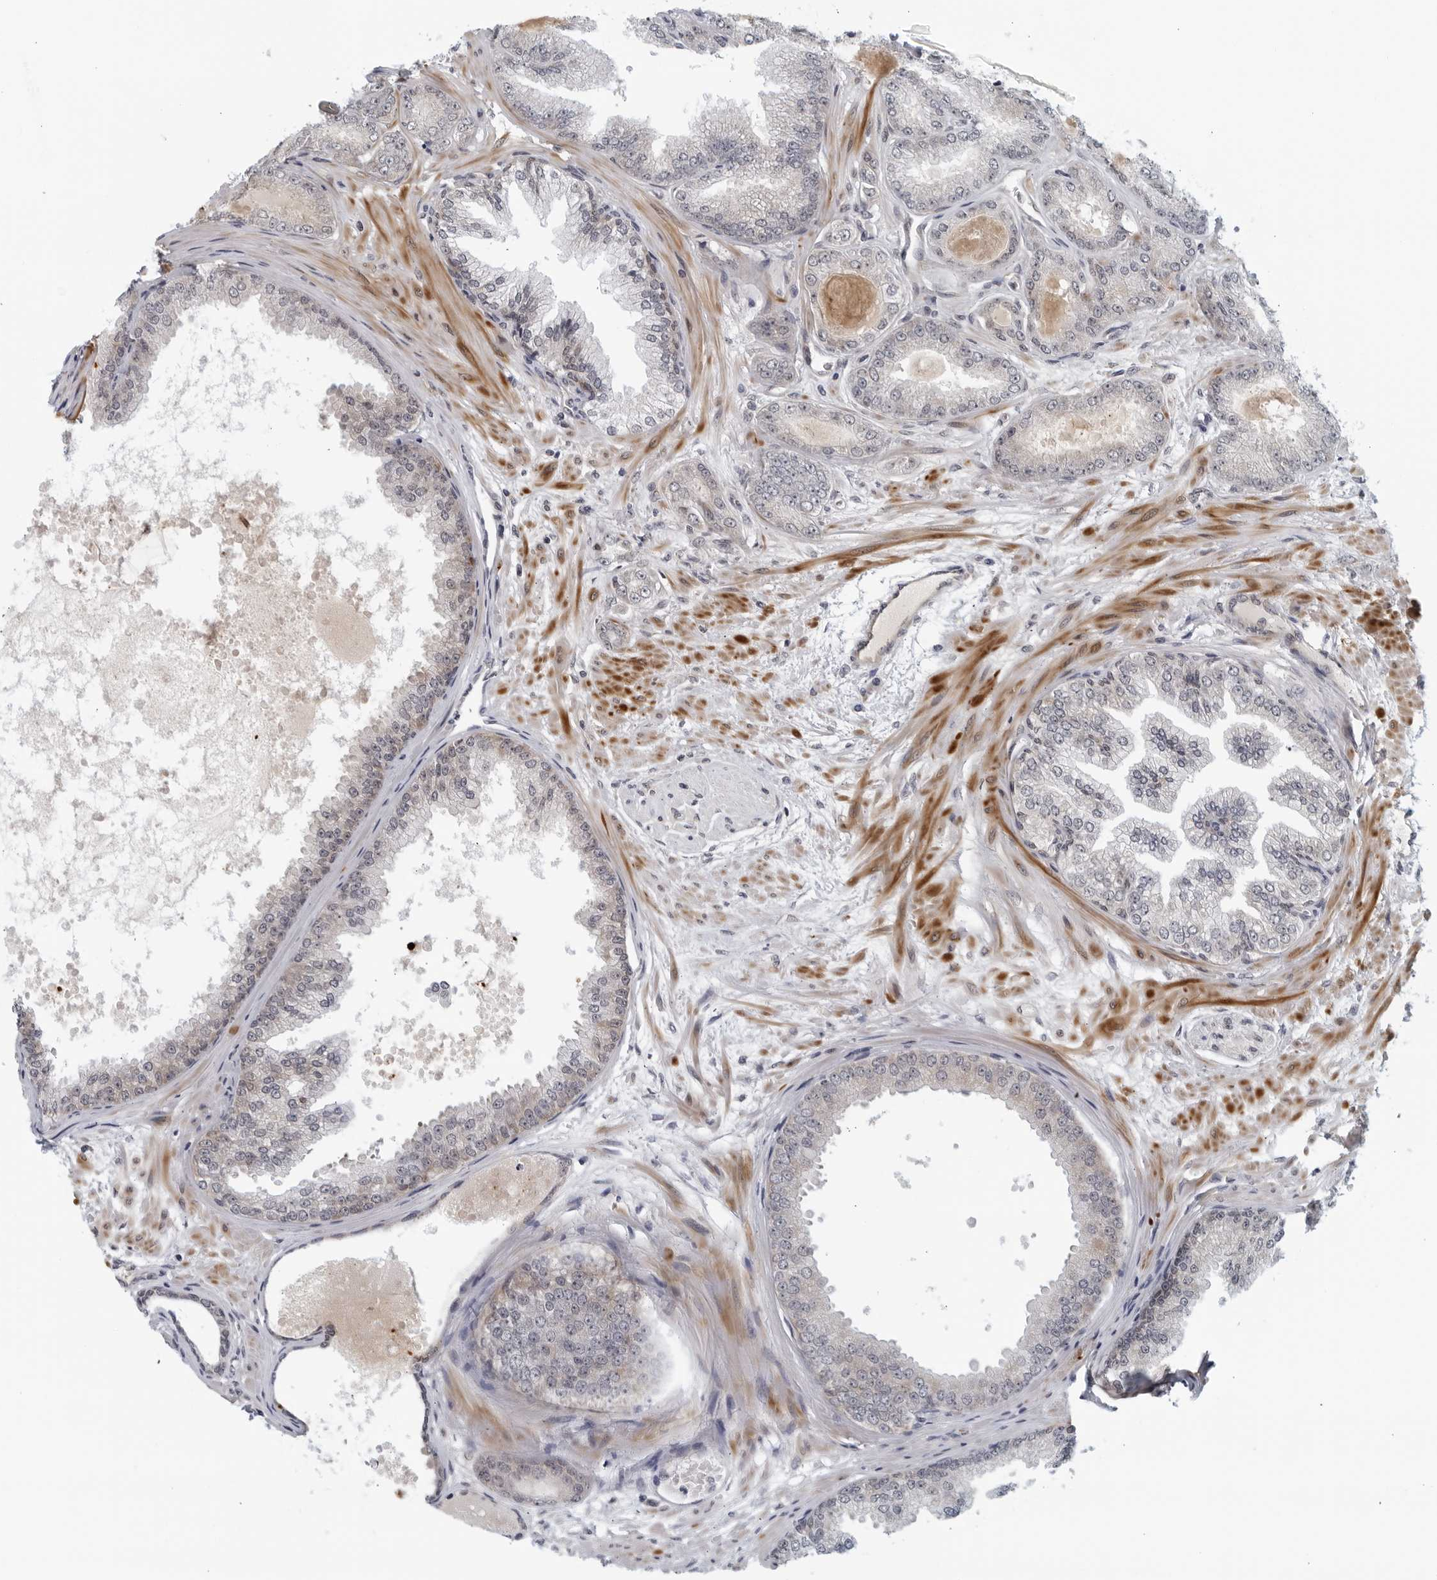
{"staining": {"intensity": "weak", "quantity": "<25%", "location": "nuclear"}, "tissue": "prostate cancer", "cell_type": "Tumor cells", "image_type": "cancer", "snomed": [{"axis": "morphology", "description": "Adenocarcinoma, Low grade"}, {"axis": "topography", "description": "Prostate"}], "caption": "IHC of prostate cancer demonstrates no positivity in tumor cells.", "gene": "RC3H1", "patient": {"sex": "male", "age": 63}}